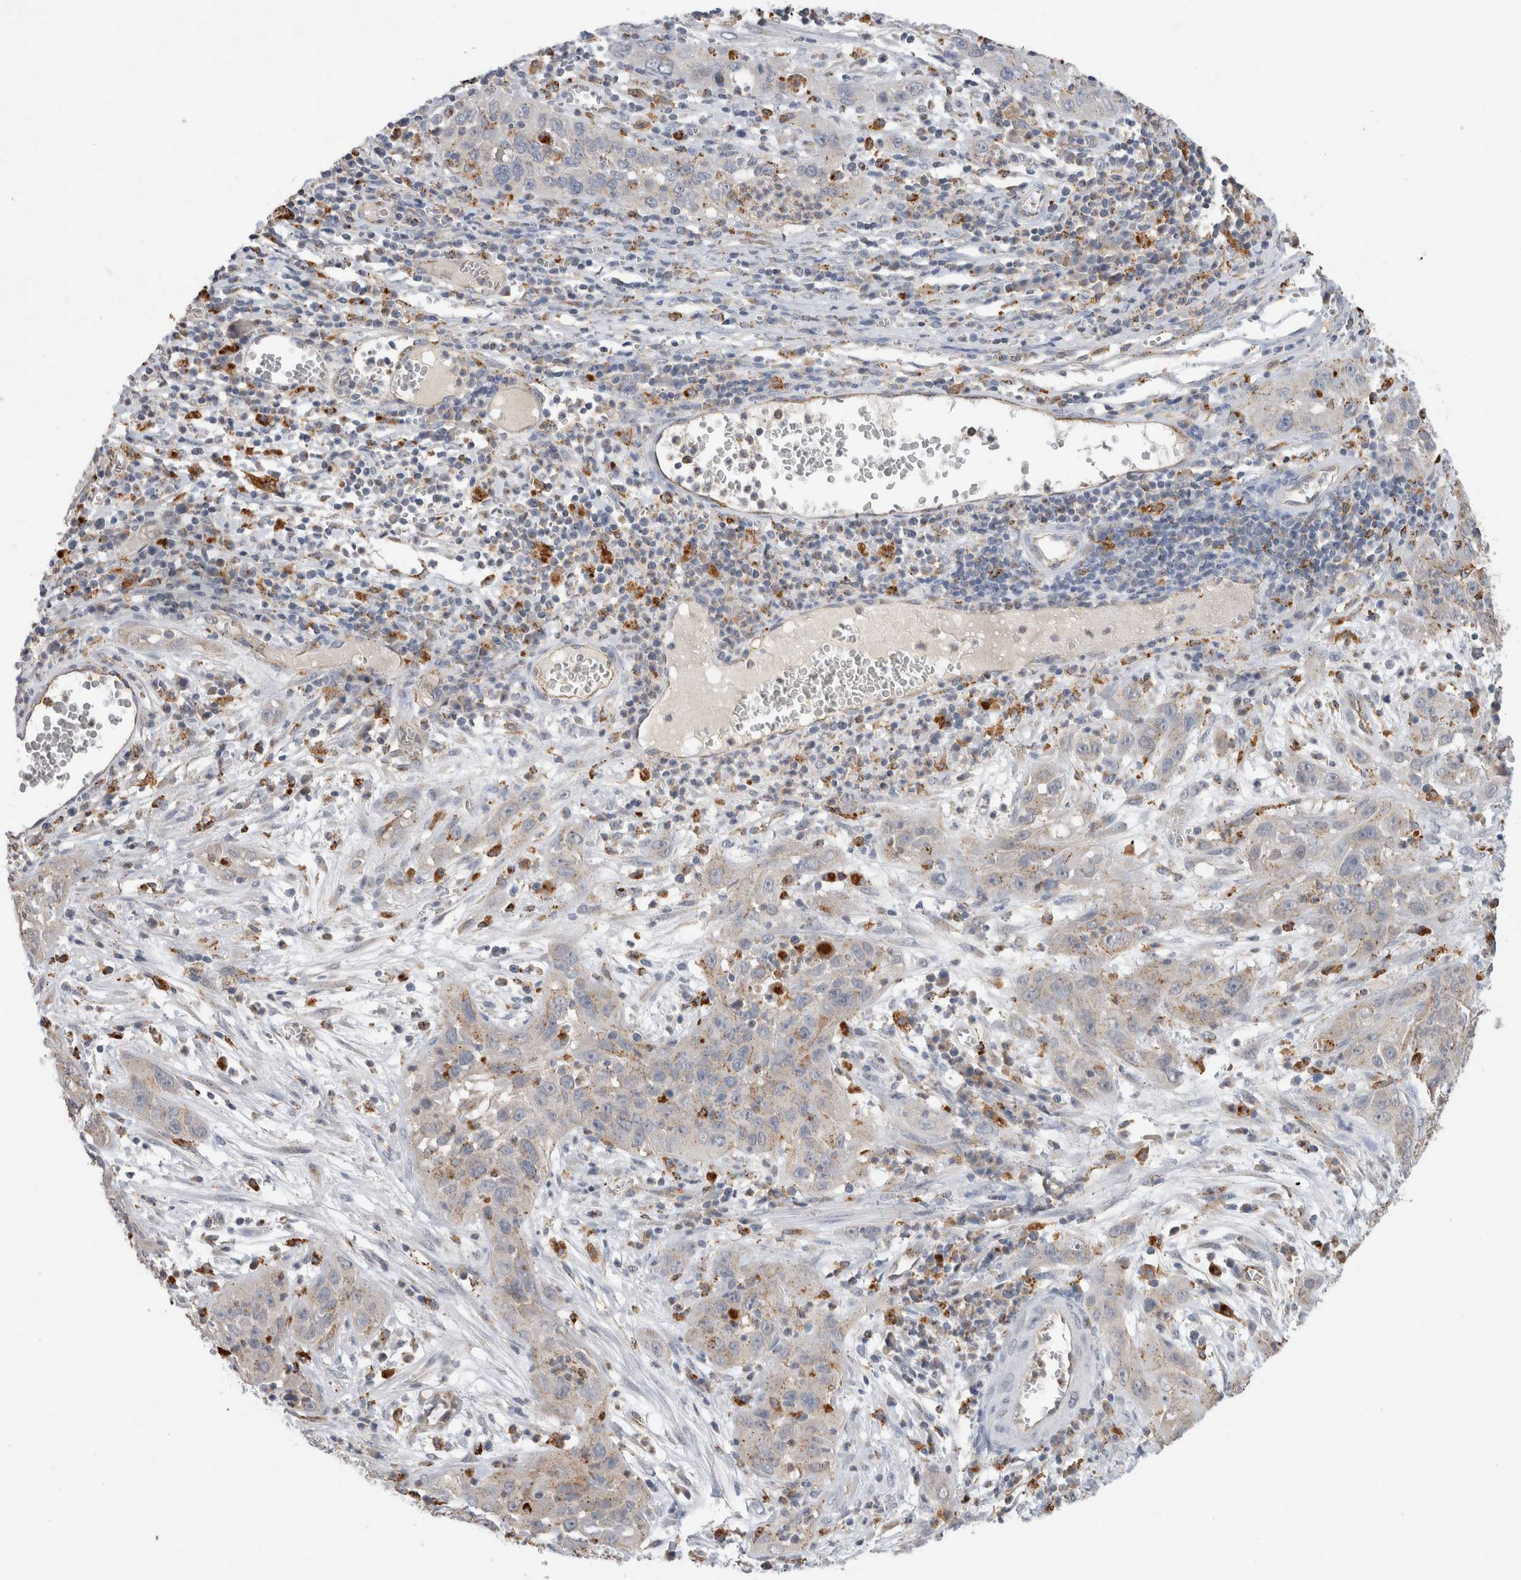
{"staining": {"intensity": "moderate", "quantity": "<25%", "location": "cytoplasmic/membranous"}, "tissue": "cervical cancer", "cell_type": "Tumor cells", "image_type": "cancer", "snomed": [{"axis": "morphology", "description": "Squamous cell carcinoma, NOS"}, {"axis": "topography", "description": "Cervix"}], "caption": "Brown immunohistochemical staining in squamous cell carcinoma (cervical) displays moderate cytoplasmic/membranous staining in about <25% of tumor cells.", "gene": "GNS", "patient": {"sex": "female", "age": 32}}